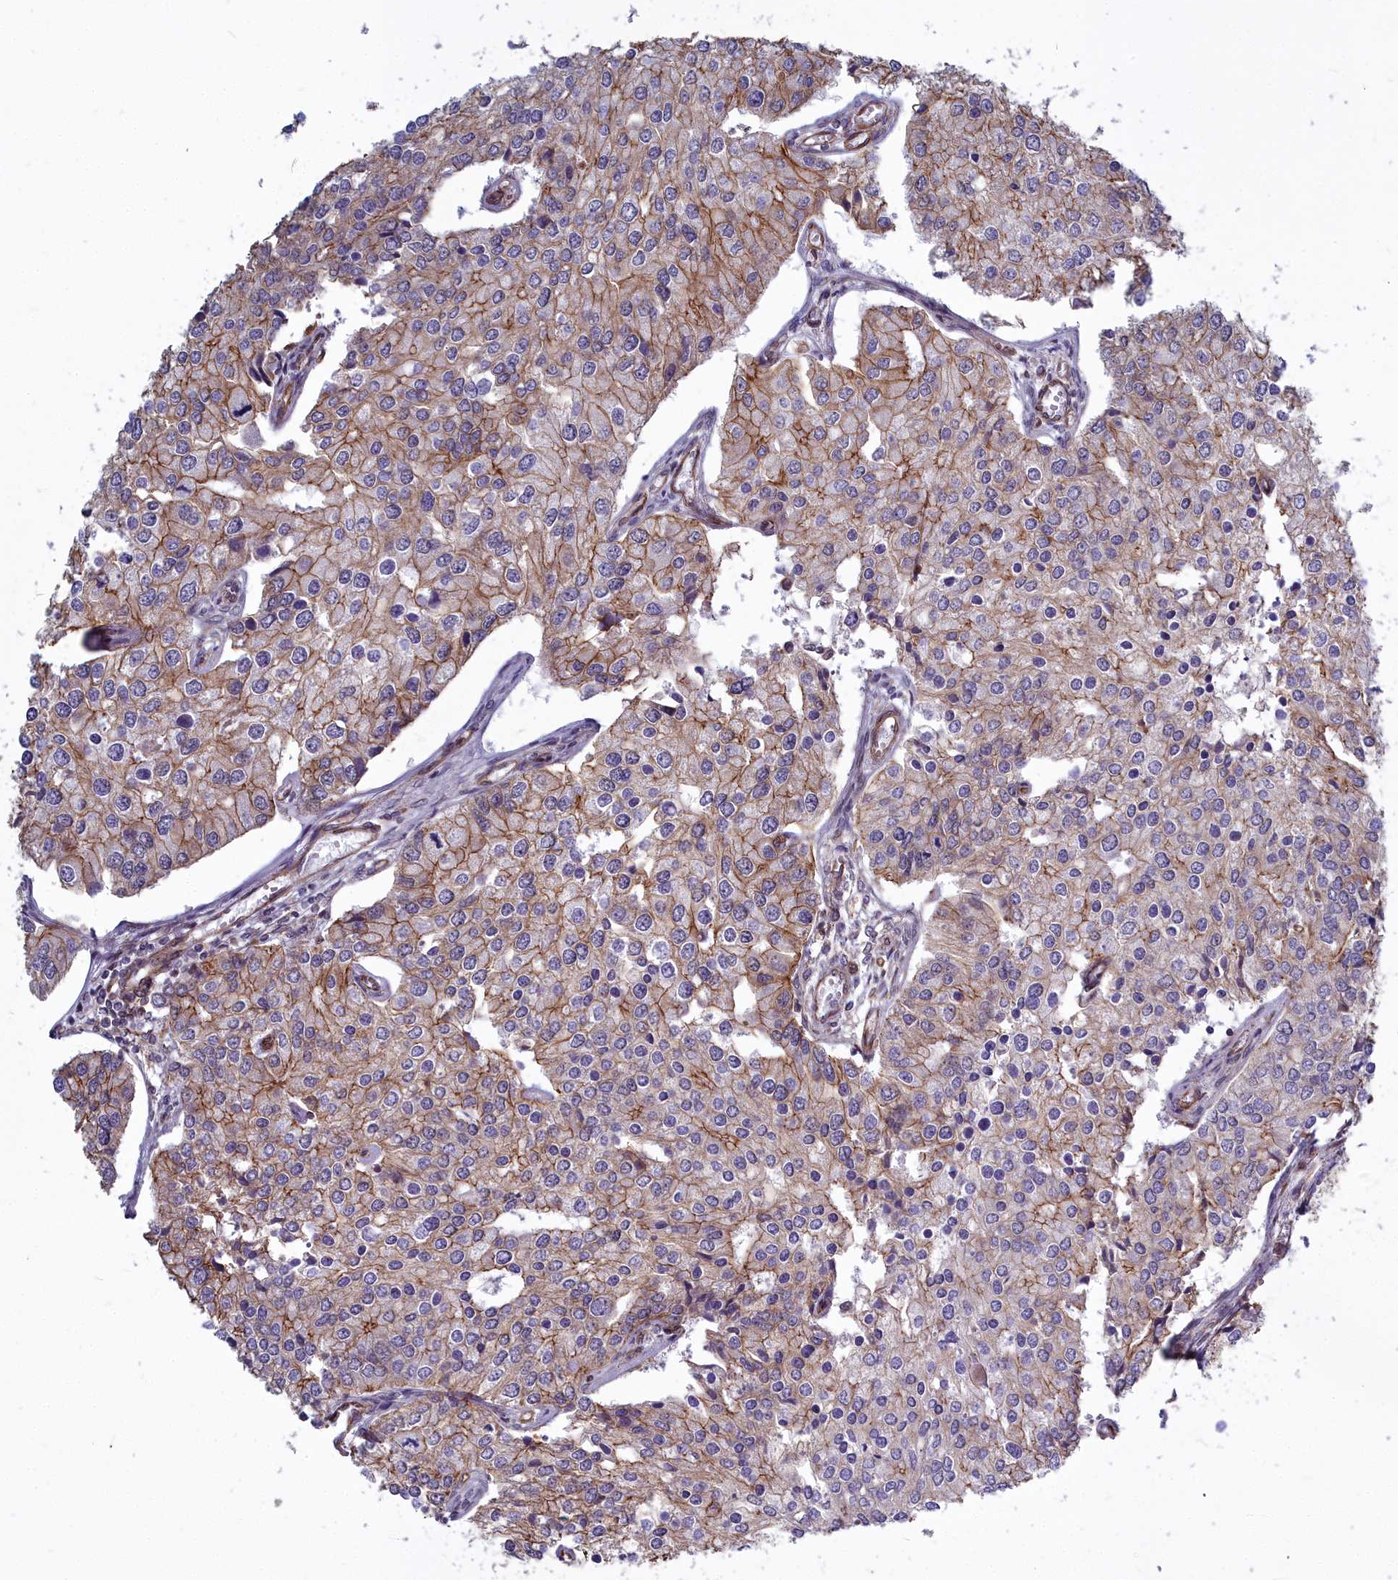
{"staining": {"intensity": "moderate", "quantity": "25%-75%", "location": "cytoplasmic/membranous"}, "tissue": "prostate cancer", "cell_type": "Tumor cells", "image_type": "cancer", "snomed": [{"axis": "morphology", "description": "Adenocarcinoma, High grade"}, {"axis": "topography", "description": "Prostate"}], "caption": "Protein positivity by immunohistochemistry (IHC) reveals moderate cytoplasmic/membranous positivity in about 25%-75% of tumor cells in high-grade adenocarcinoma (prostate).", "gene": "YJU2", "patient": {"sex": "male", "age": 62}}